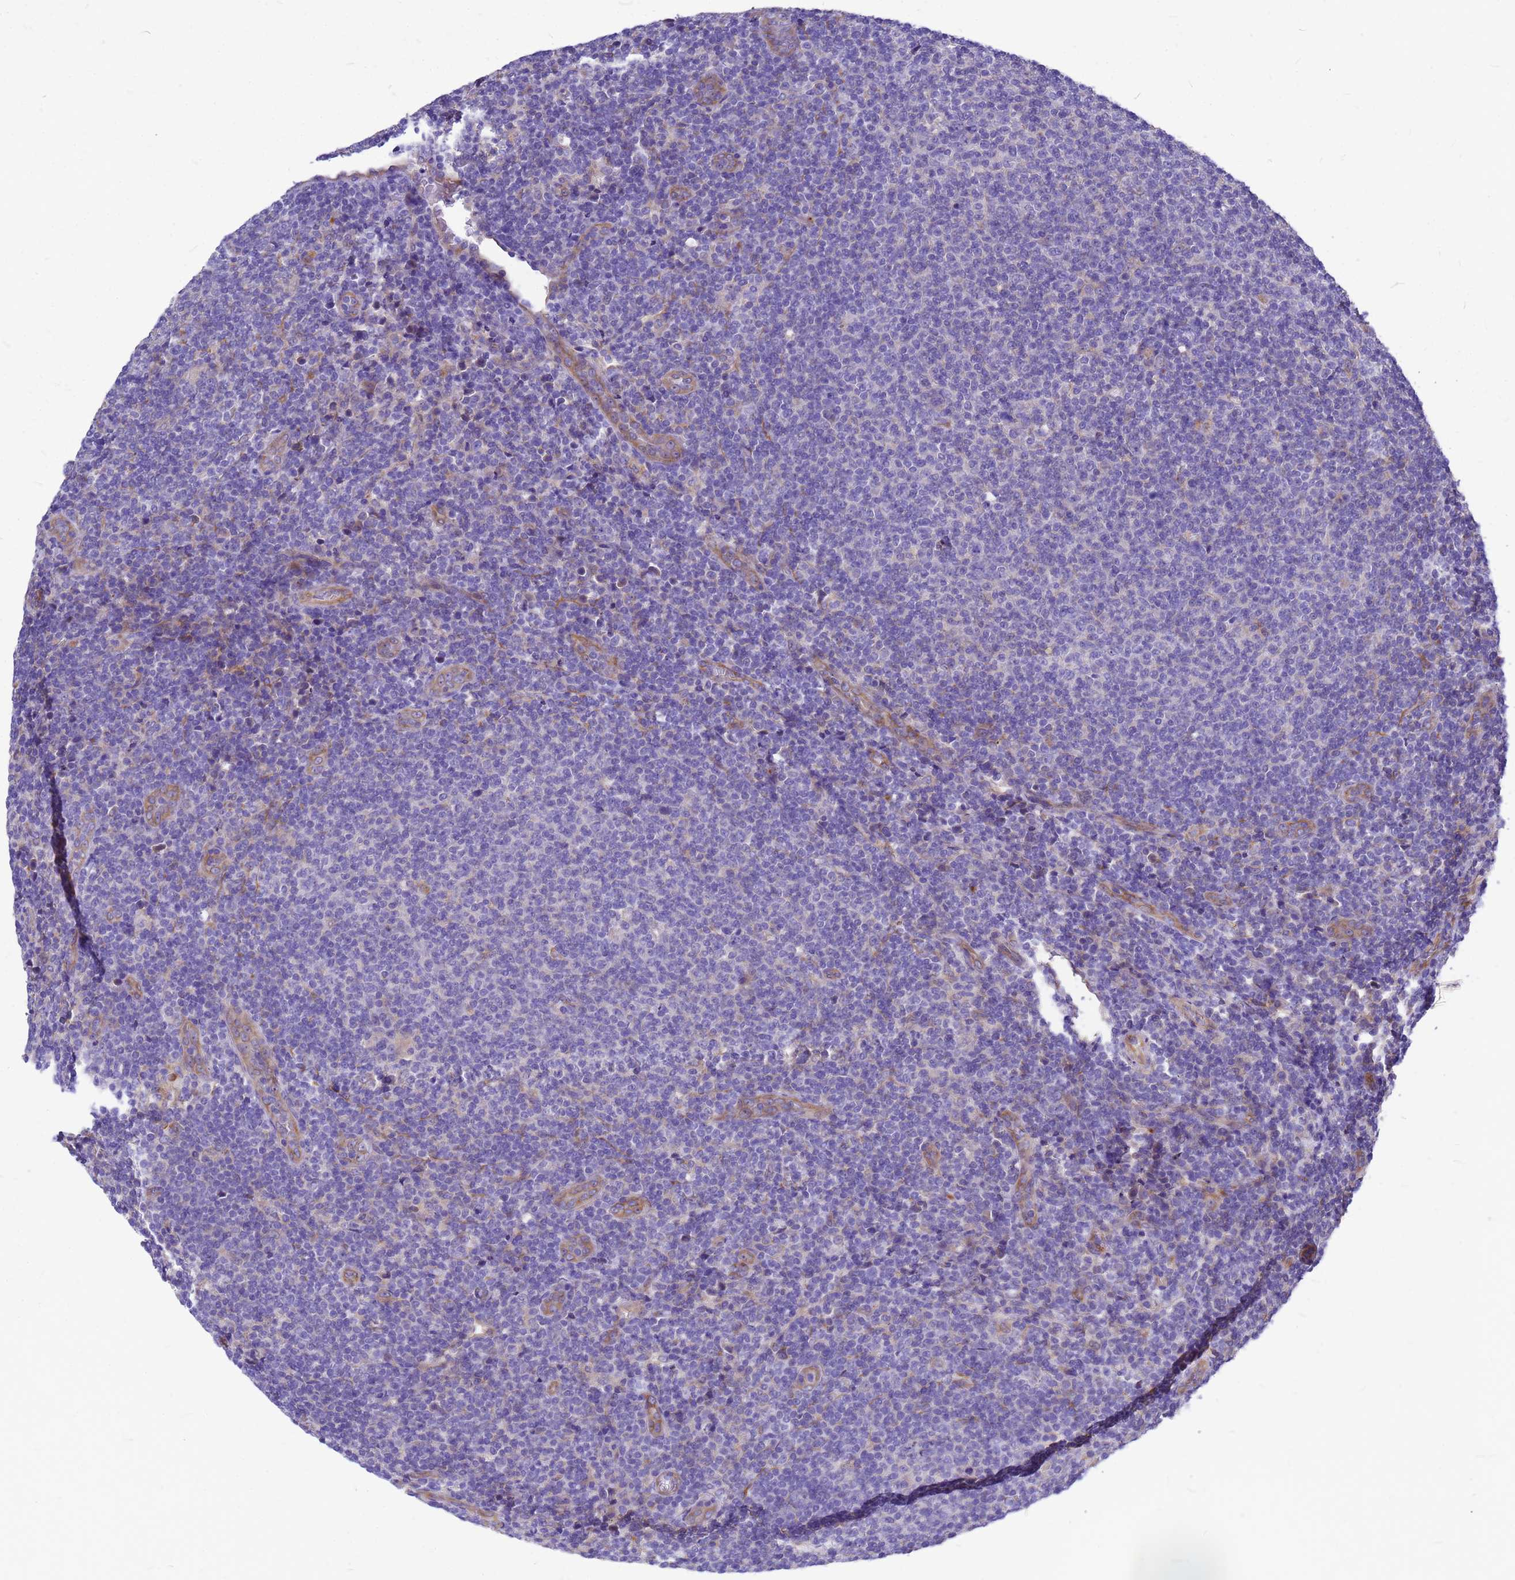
{"staining": {"intensity": "negative", "quantity": "none", "location": "none"}, "tissue": "lymphoma", "cell_type": "Tumor cells", "image_type": "cancer", "snomed": [{"axis": "morphology", "description": "Malignant lymphoma, non-Hodgkin's type, Low grade"}, {"axis": "topography", "description": "Lymph node"}], "caption": "Immunohistochemical staining of human lymphoma demonstrates no significant staining in tumor cells. Nuclei are stained in blue.", "gene": "FBXW5", "patient": {"sex": "male", "age": 66}}